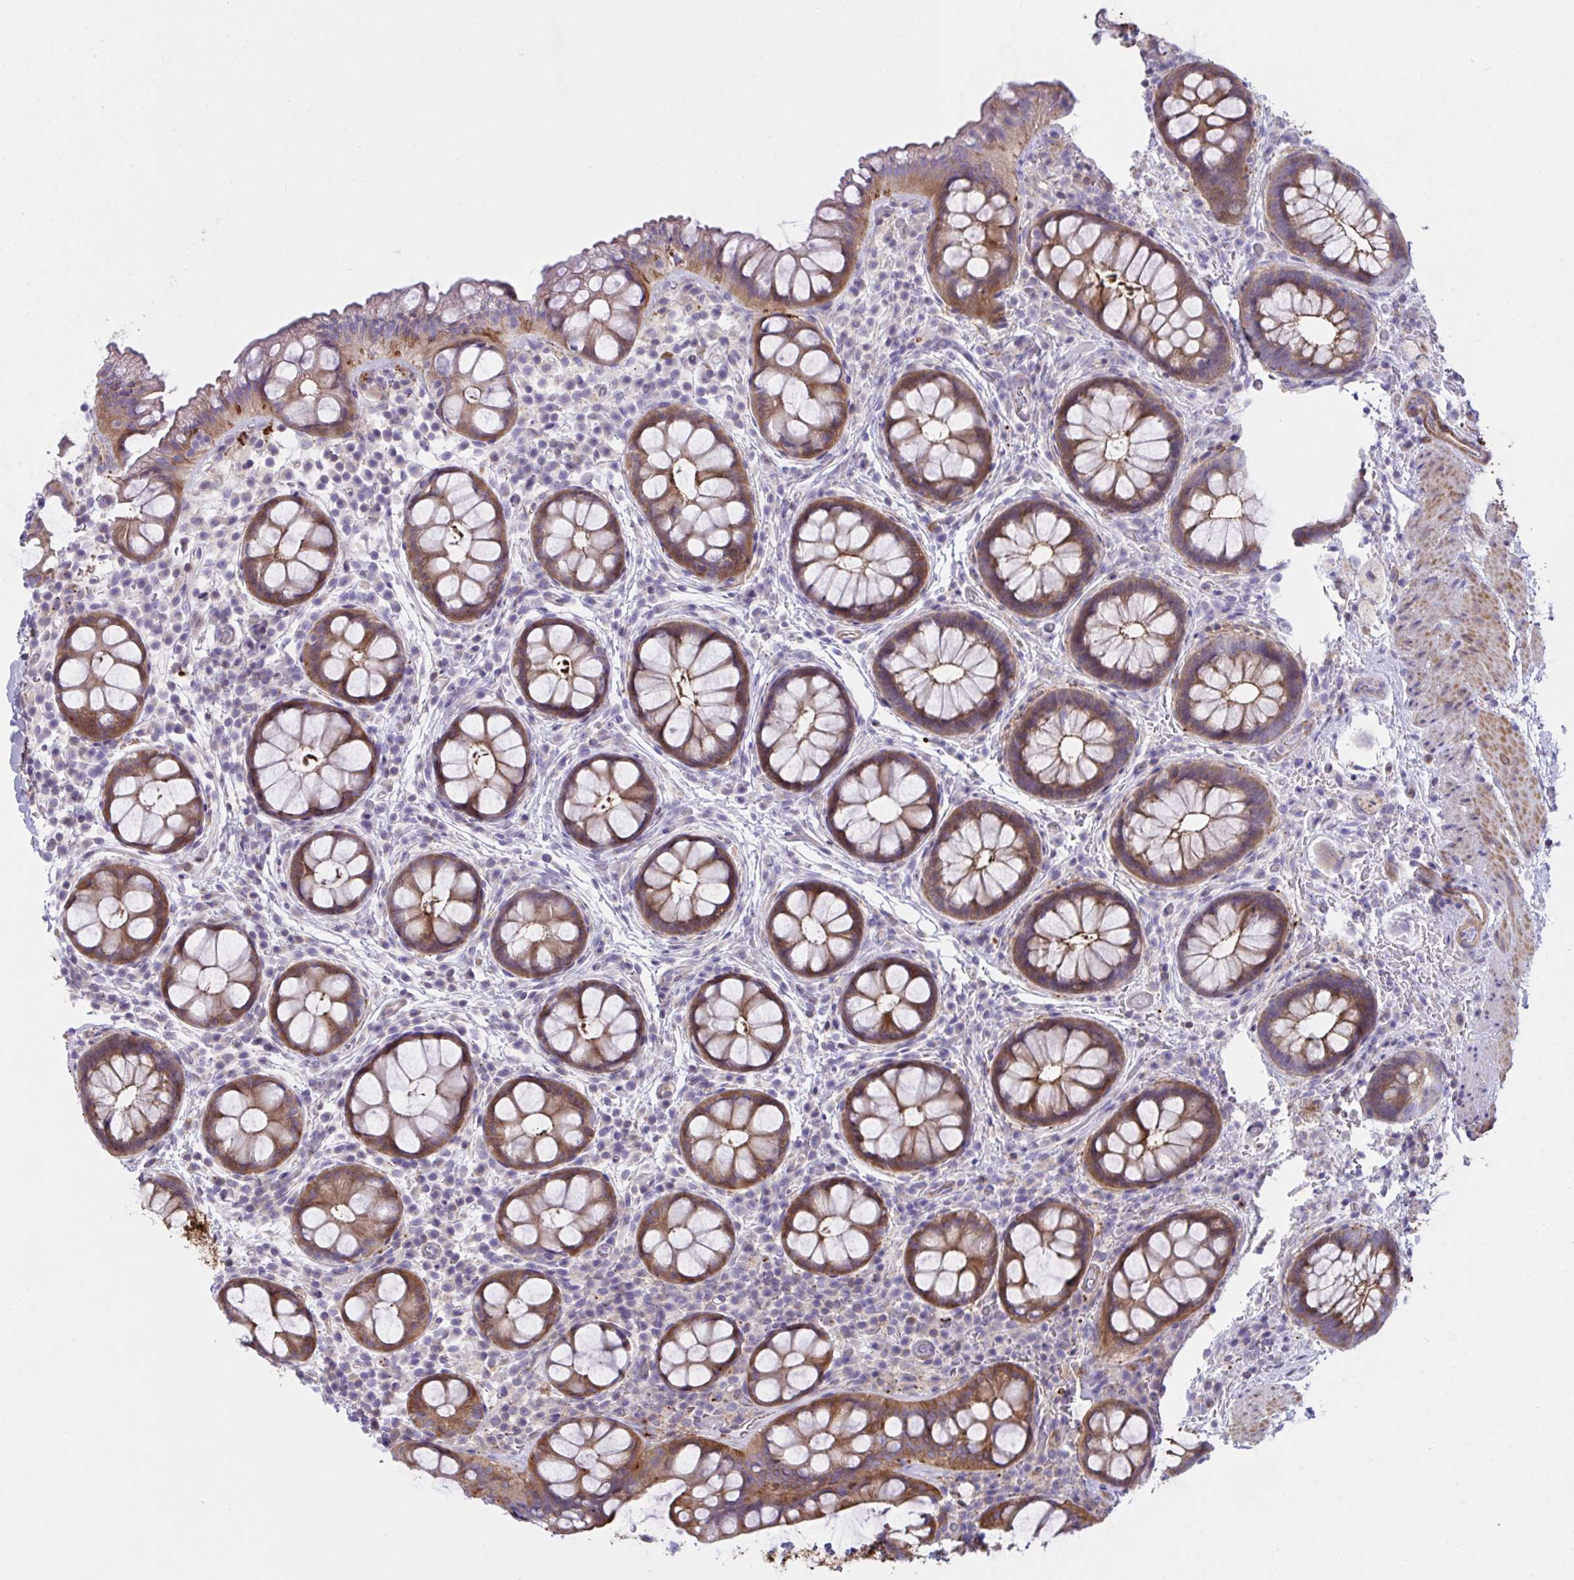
{"staining": {"intensity": "strong", "quantity": ">75%", "location": "cytoplasmic/membranous"}, "tissue": "rectum", "cell_type": "Glandular cells", "image_type": "normal", "snomed": [{"axis": "morphology", "description": "Normal tissue, NOS"}, {"axis": "topography", "description": "Rectum"}], "caption": "About >75% of glandular cells in benign rectum reveal strong cytoplasmic/membranous protein positivity as visualized by brown immunohistochemical staining.", "gene": "PPIH", "patient": {"sex": "female", "age": 69}}